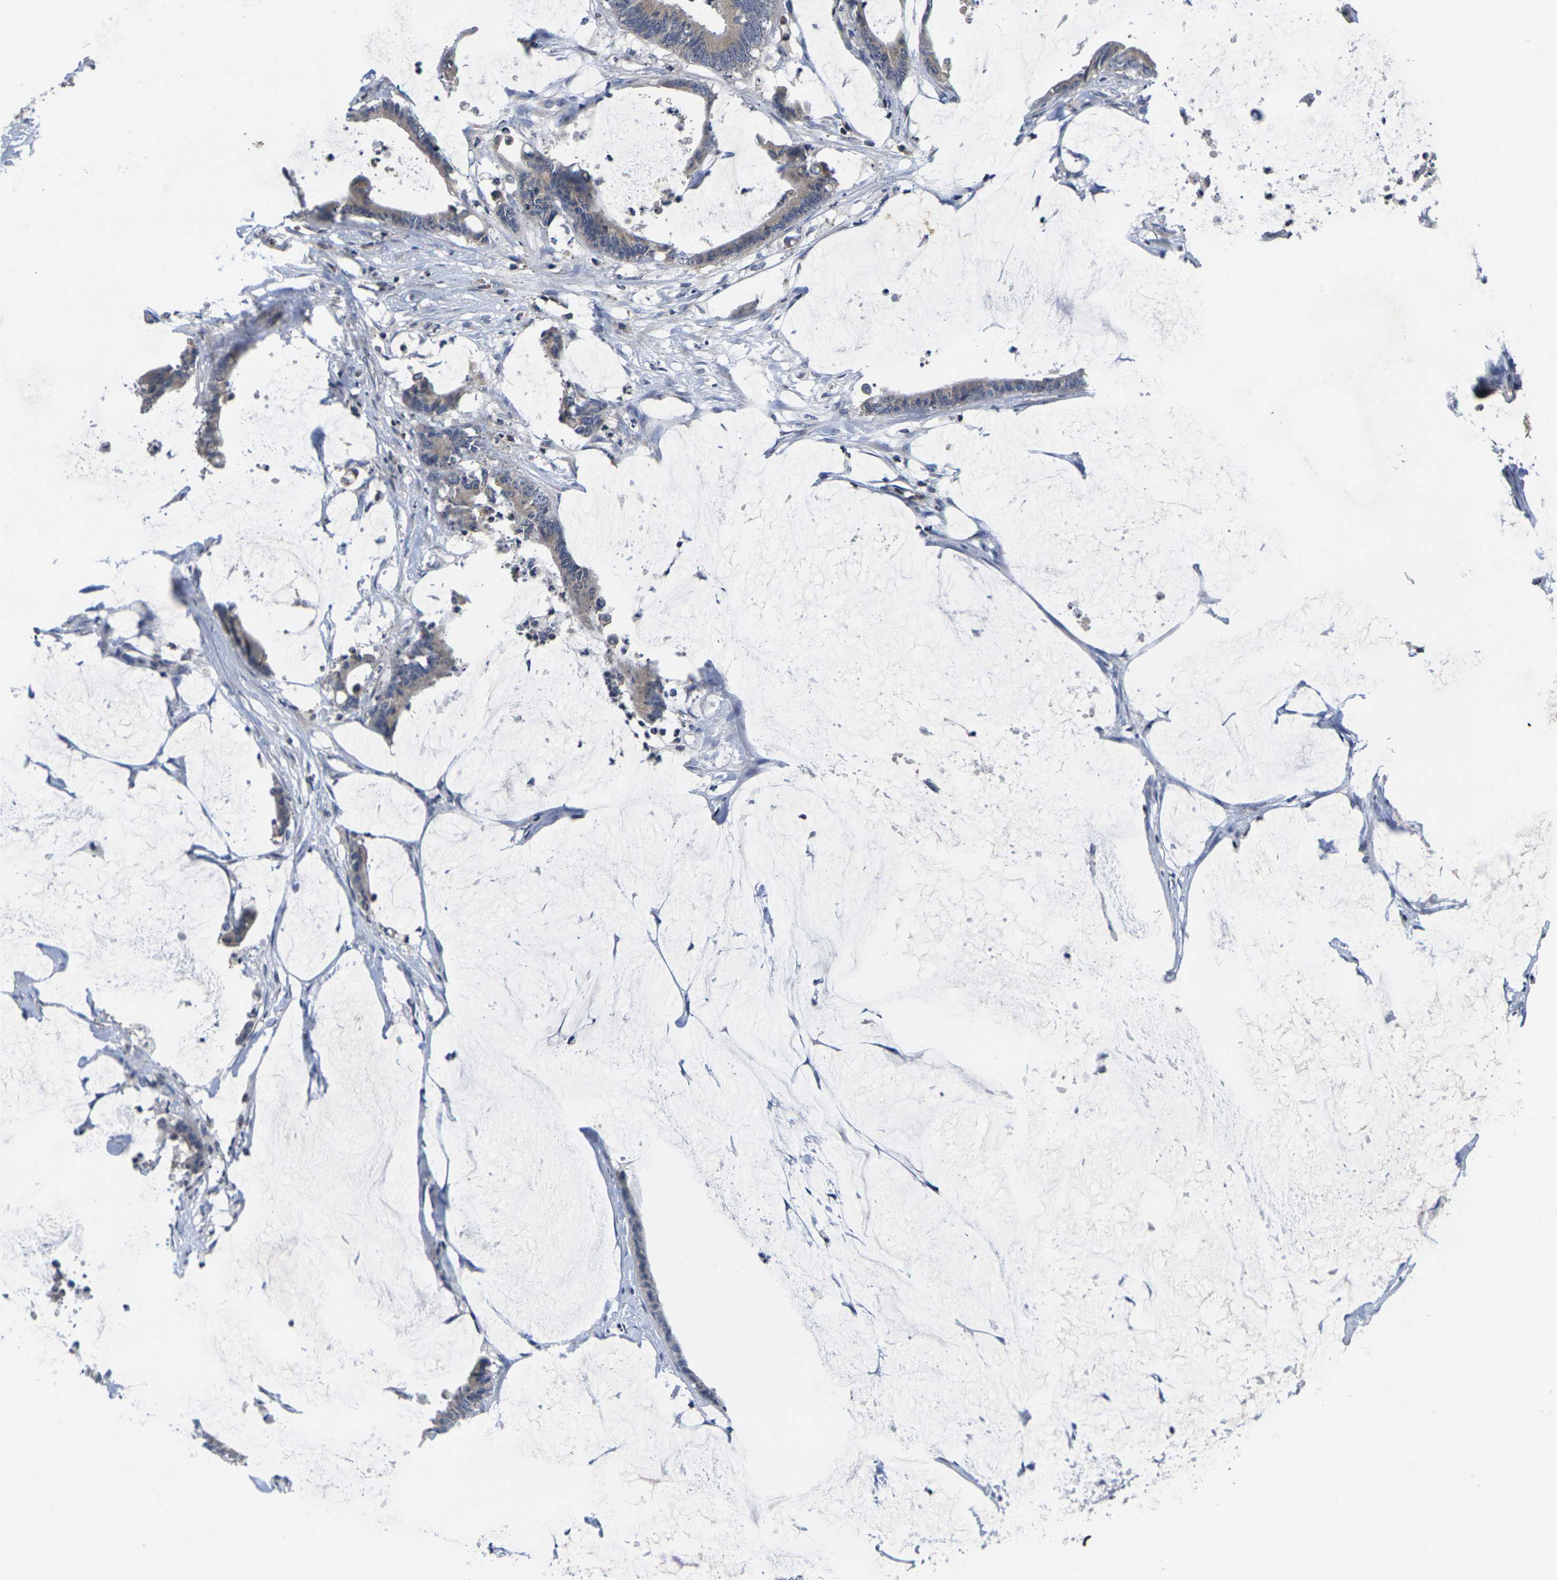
{"staining": {"intensity": "negative", "quantity": "none", "location": "none"}, "tissue": "colorectal cancer", "cell_type": "Tumor cells", "image_type": "cancer", "snomed": [{"axis": "morphology", "description": "Adenocarcinoma, NOS"}, {"axis": "topography", "description": "Rectum"}], "caption": "This is an IHC photomicrograph of human adenocarcinoma (colorectal). There is no positivity in tumor cells.", "gene": "IKZF1", "patient": {"sex": "female", "age": 66}}